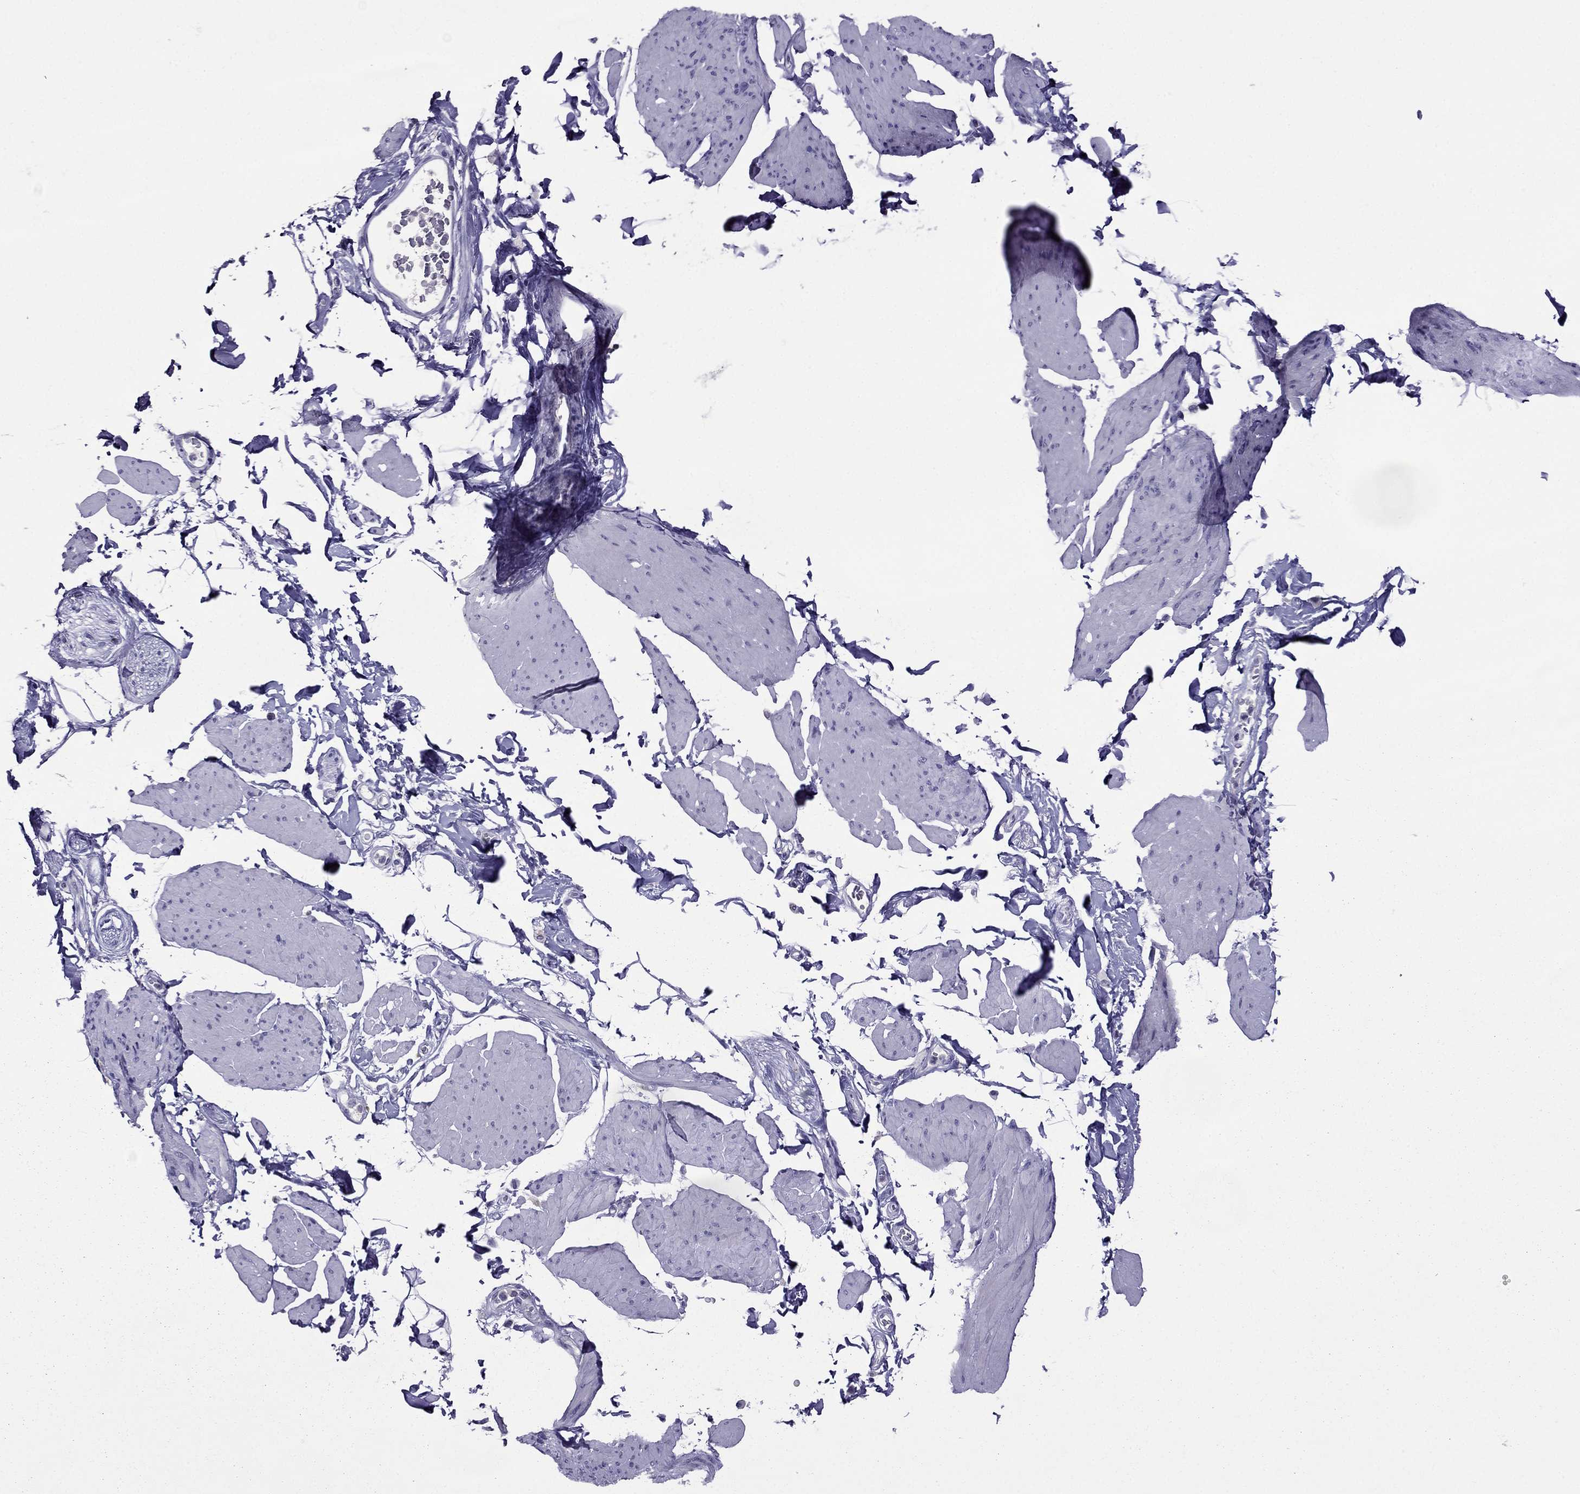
{"staining": {"intensity": "negative", "quantity": "none", "location": "none"}, "tissue": "smooth muscle", "cell_type": "Smooth muscle cells", "image_type": "normal", "snomed": [{"axis": "morphology", "description": "Normal tissue, NOS"}, {"axis": "topography", "description": "Adipose tissue"}, {"axis": "topography", "description": "Smooth muscle"}, {"axis": "topography", "description": "Peripheral nerve tissue"}], "caption": "DAB immunohistochemical staining of unremarkable smooth muscle displays no significant positivity in smooth muscle cells. Nuclei are stained in blue.", "gene": "SPTBN4", "patient": {"sex": "male", "age": 83}}